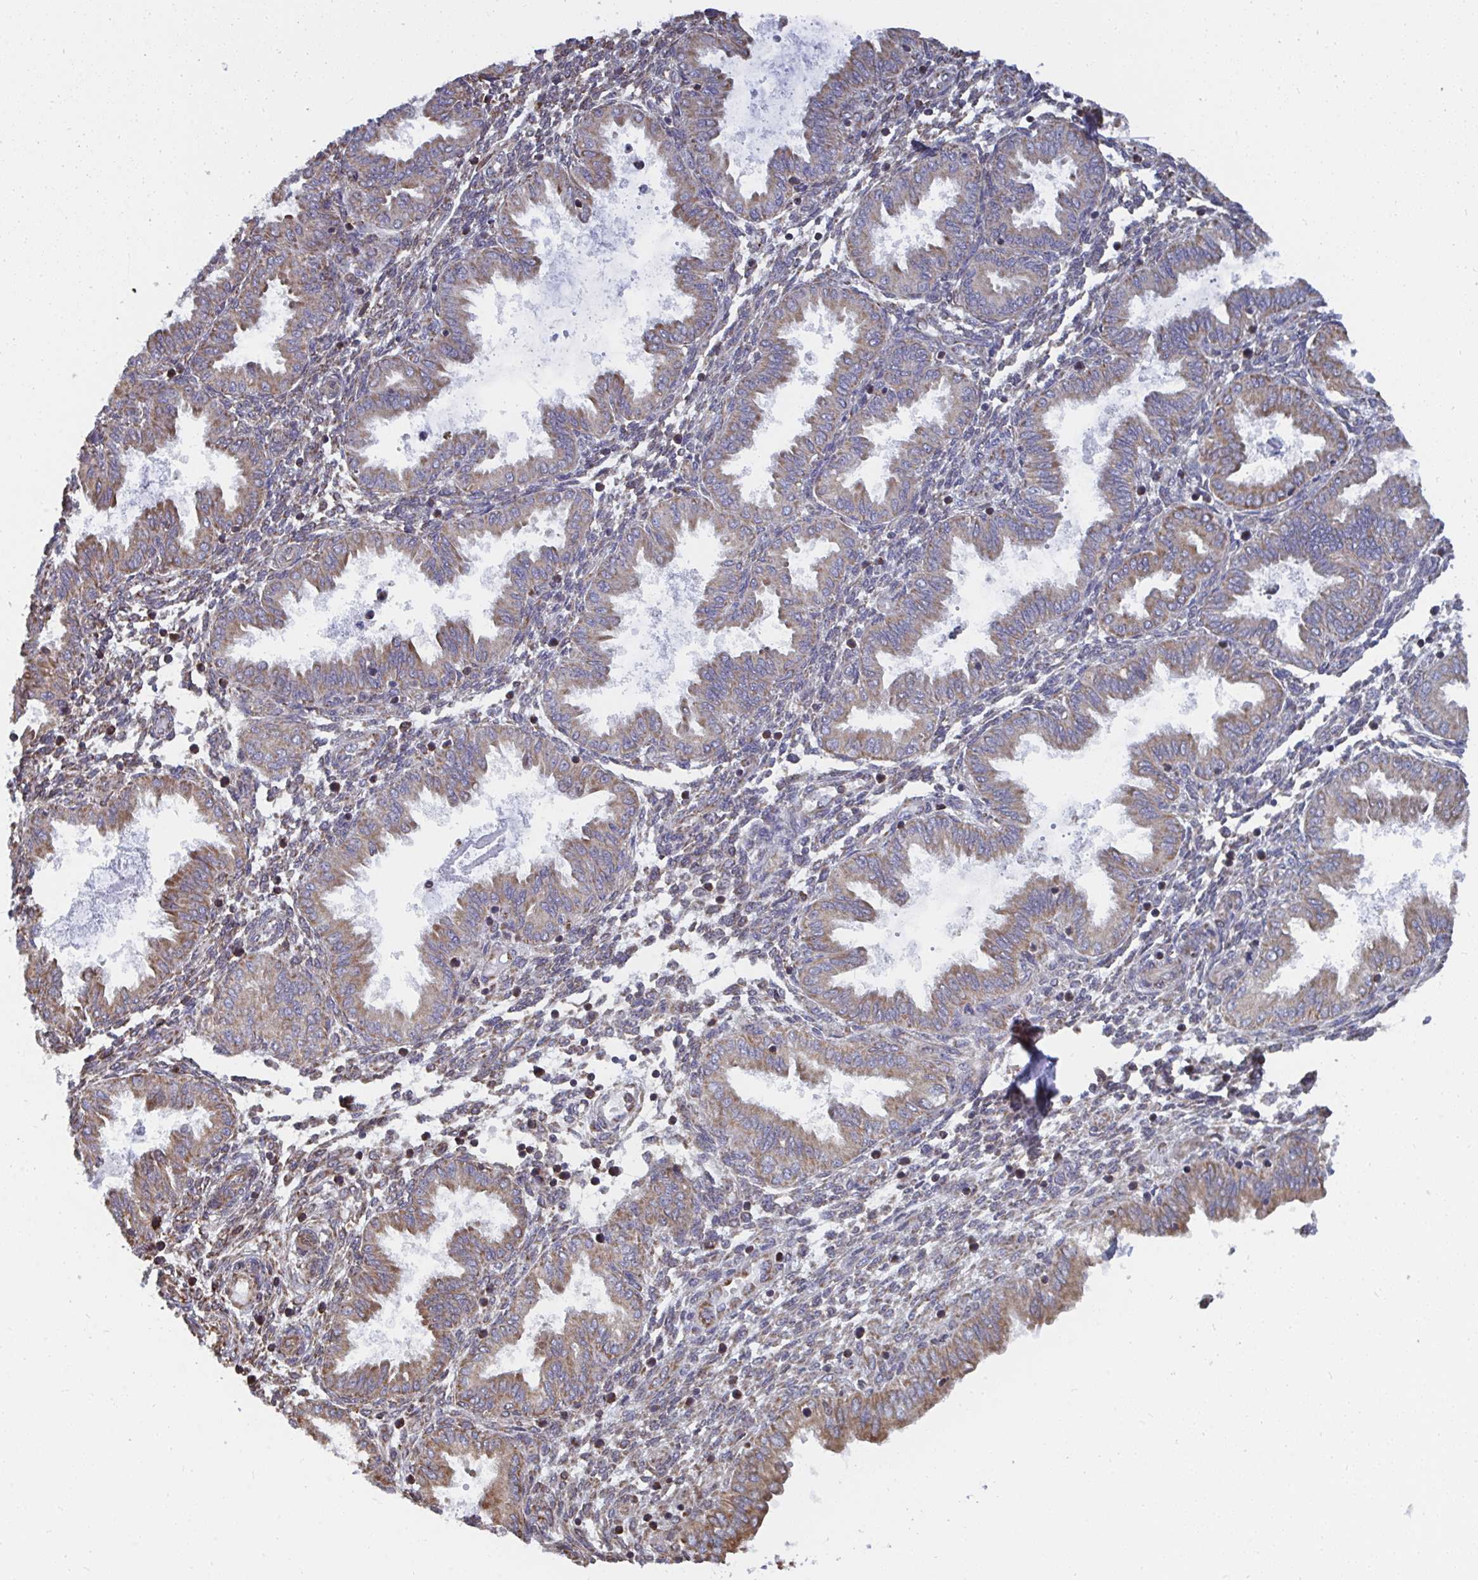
{"staining": {"intensity": "negative", "quantity": "none", "location": "none"}, "tissue": "endometrium", "cell_type": "Cells in endometrial stroma", "image_type": "normal", "snomed": [{"axis": "morphology", "description": "Normal tissue, NOS"}, {"axis": "topography", "description": "Endometrium"}], "caption": "IHC micrograph of benign human endometrium stained for a protein (brown), which demonstrates no staining in cells in endometrial stroma.", "gene": "ELAVL1", "patient": {"sex": "female", "age": 33}}